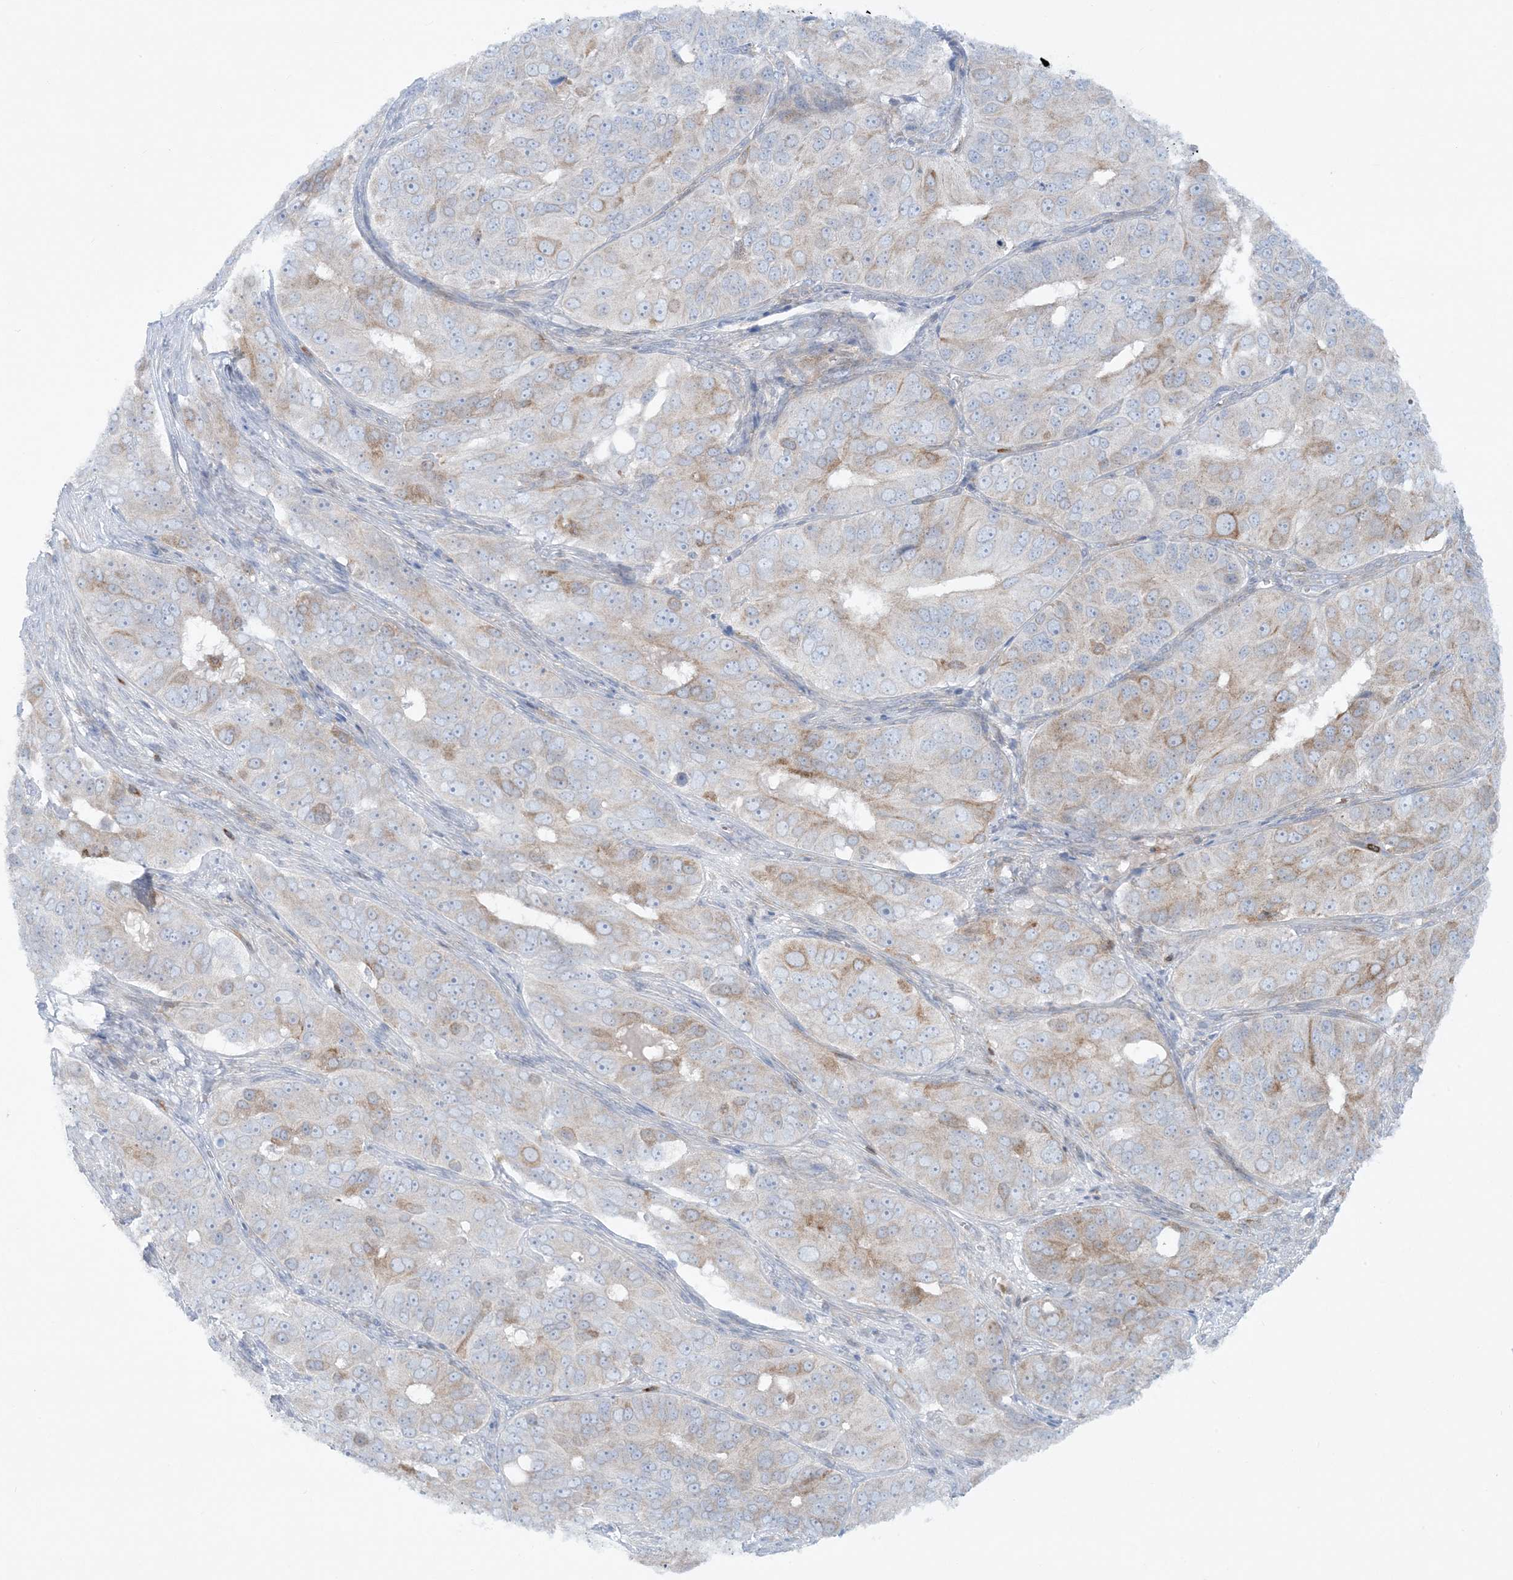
{"staining": {"intensity": "moderate", "quantity": "<25%", "location": "cytoplasmic/membranous"}, "tissue": "ovarian cancer", "cell_type": "Tumor cells", "image_type": "cancer", "snomed": [{"axis": "morphology", "description": "Carcinoma, endometroid"}, {"axis": "topography", "description": "Ovary"}], "caption": "Immunohistochemical staining of endometroid carcinoma (ovarian) displays low levels of moderate cytoplasmic/membranous protein positivity in about <25% of tumor cells.", "gene": "ARHGAP30", "patient": {"sex": "female", "age": 51}}